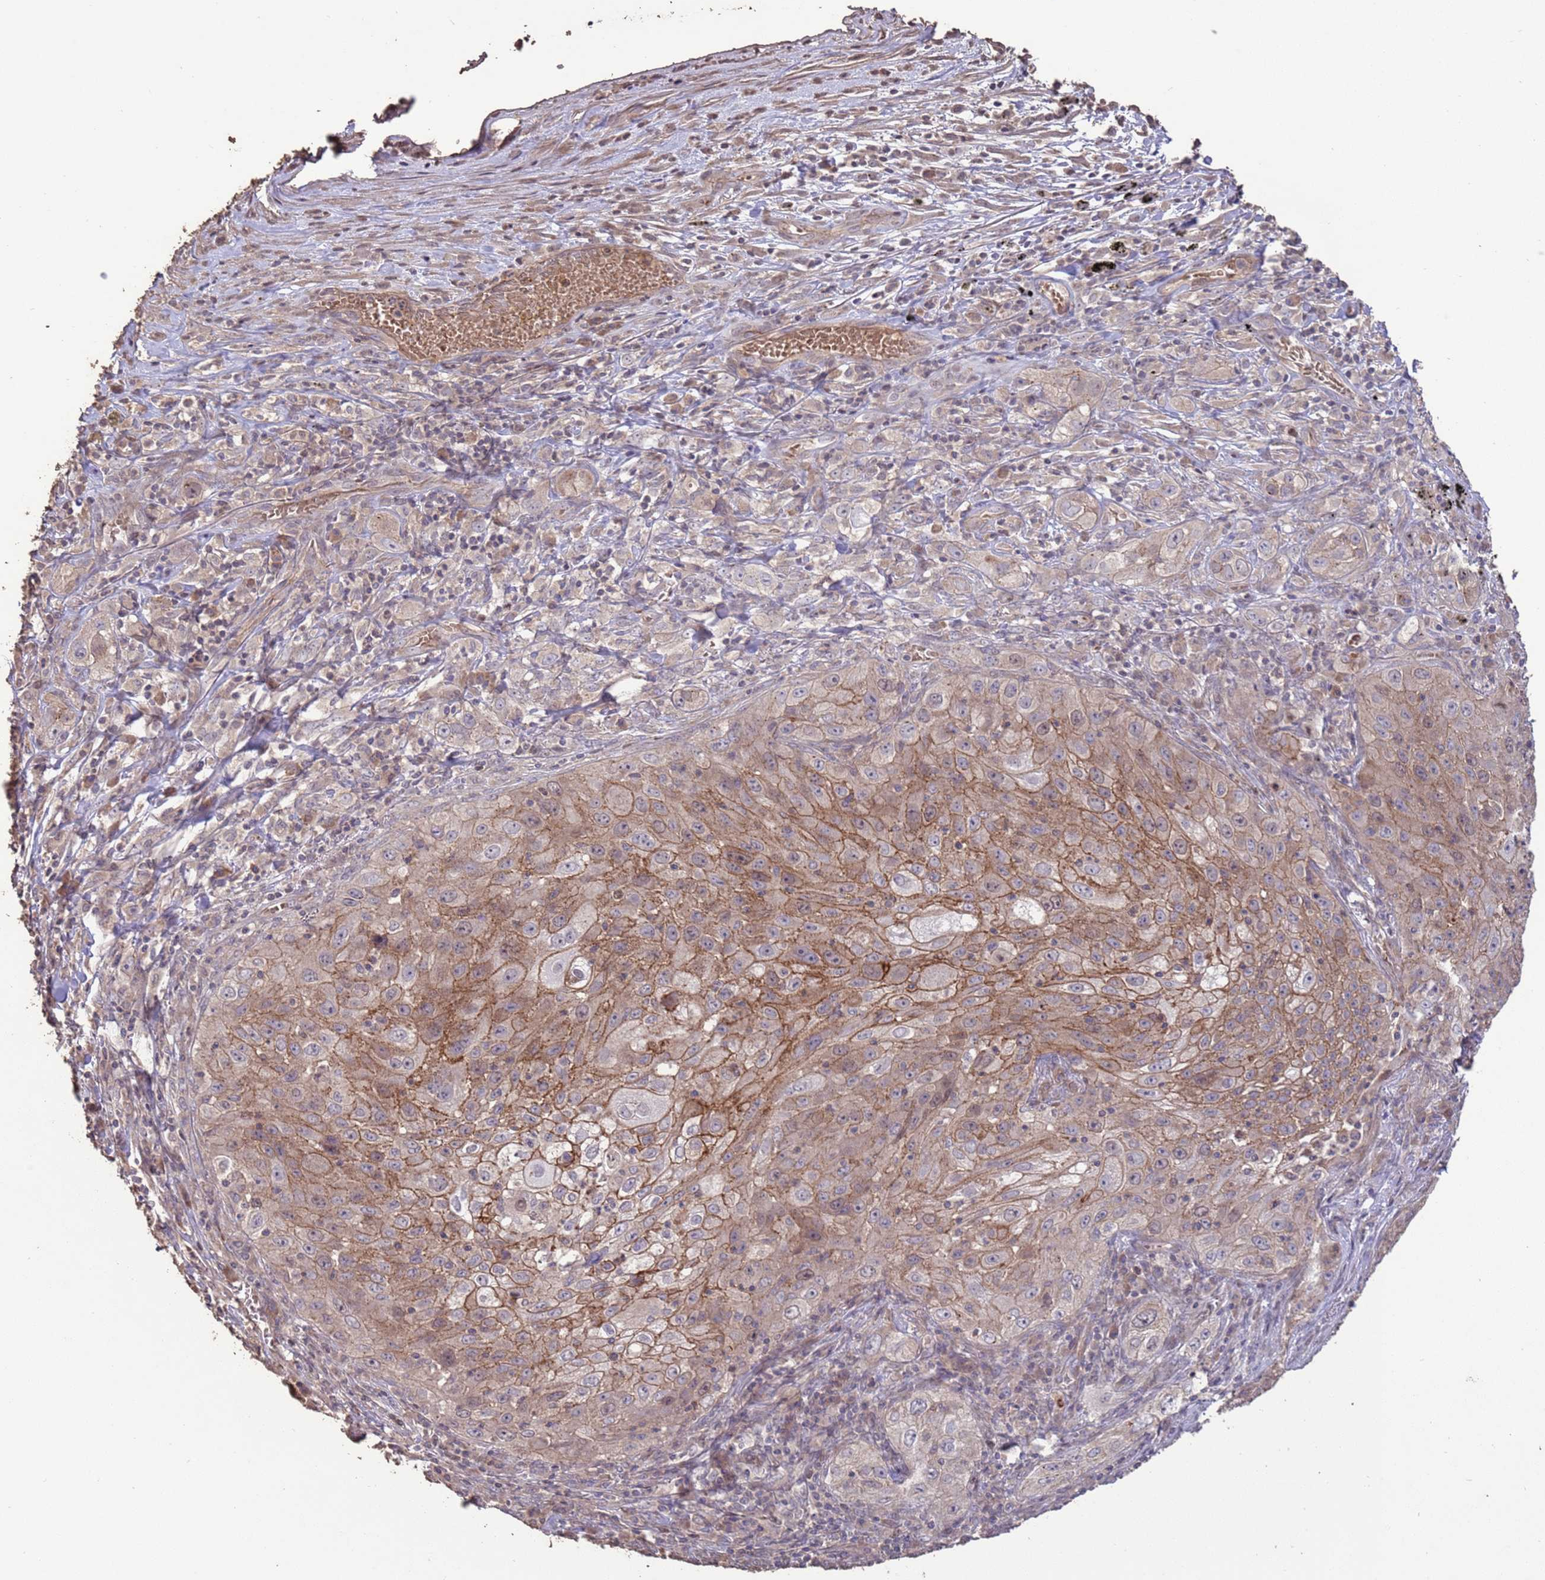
{"staining": {"intensity": "moderate", "quantity": "25%-75%", "location": "cytoplasmic/membranous"}, "tissue": "lung cancer", "cell_type": "Tumor cells", "image_type": "cancer", "snomed": [{"axis": "morphology", "description": "Squamous cell carcinoma, NOS"}, {"axis": "topography", "description": "Lung"}], "caption": "Immunohistochemistry image of neoplastic tissue: human lung squamous cell carcinoma stained using immunohistochemistry (IHC) reveals medium levels of moderate protein expression localized specifically in the cytoplasmic/membranous of tumor cells, appearing as a cytoplasmic/membranous brown color.", "gene": "SLC9B2", "patient": {"sex": "female", "age": 69}}